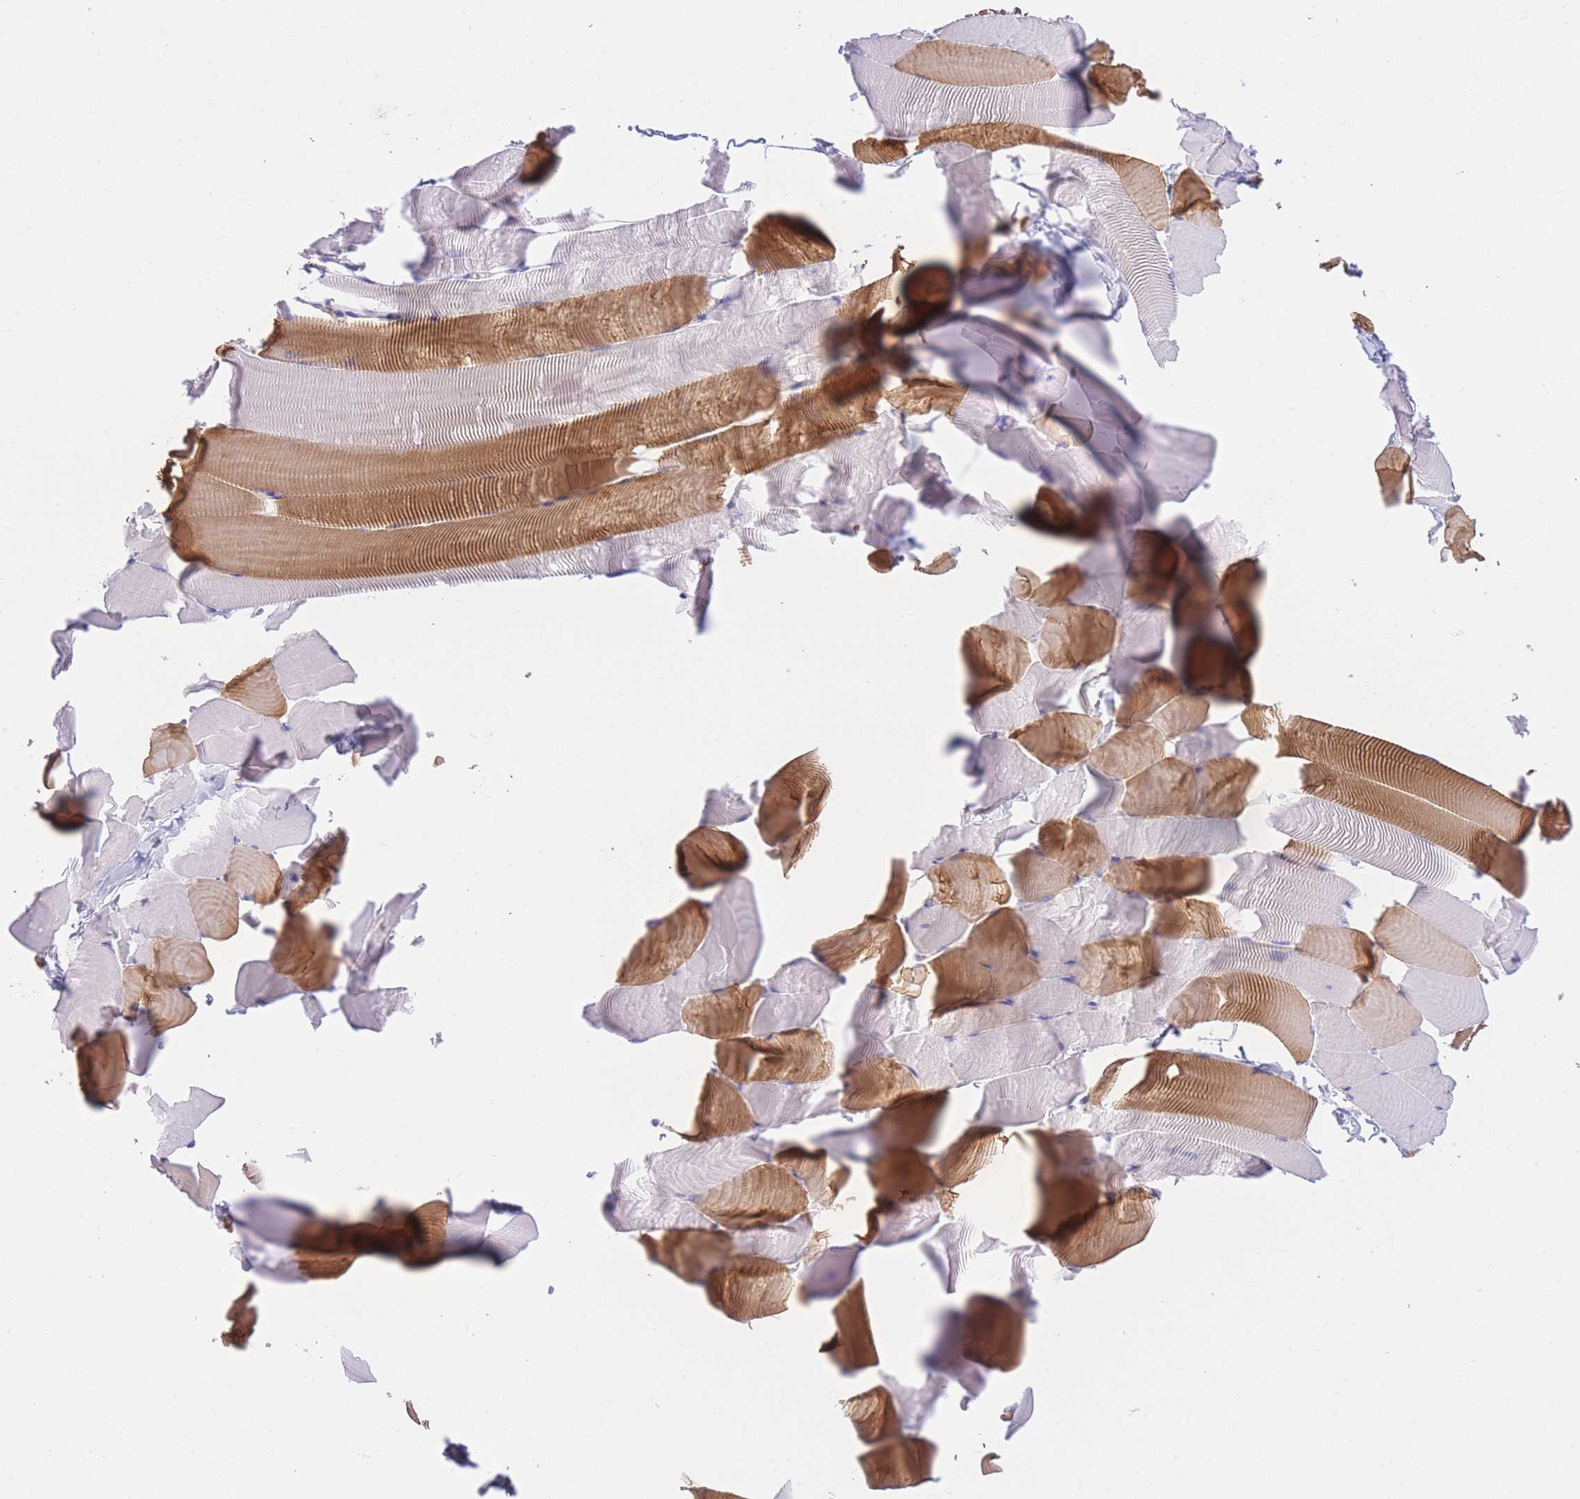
{"staining": {"intensity": "moderate", "quantity": "25%-75%", "location": "cytoplasmic/membranous"}, "tissue": "skeletal muscle", "cell_type": "Myocytes", "image_type": "normal", "snomed": [{"axis": "morphology", "description": "Normal tissue, NOS"}, {"axis": "topography", "description": "Skeletal muscle"}], "caption": "Immunohistochemistry of benign human skeletal muscle exhibits medium levels of moderate cytoplasmic/membranous expression in about 25%-75% of myocytes.", "gene": "PLBD1", "patient": {"sex": "male", "age": 25}}